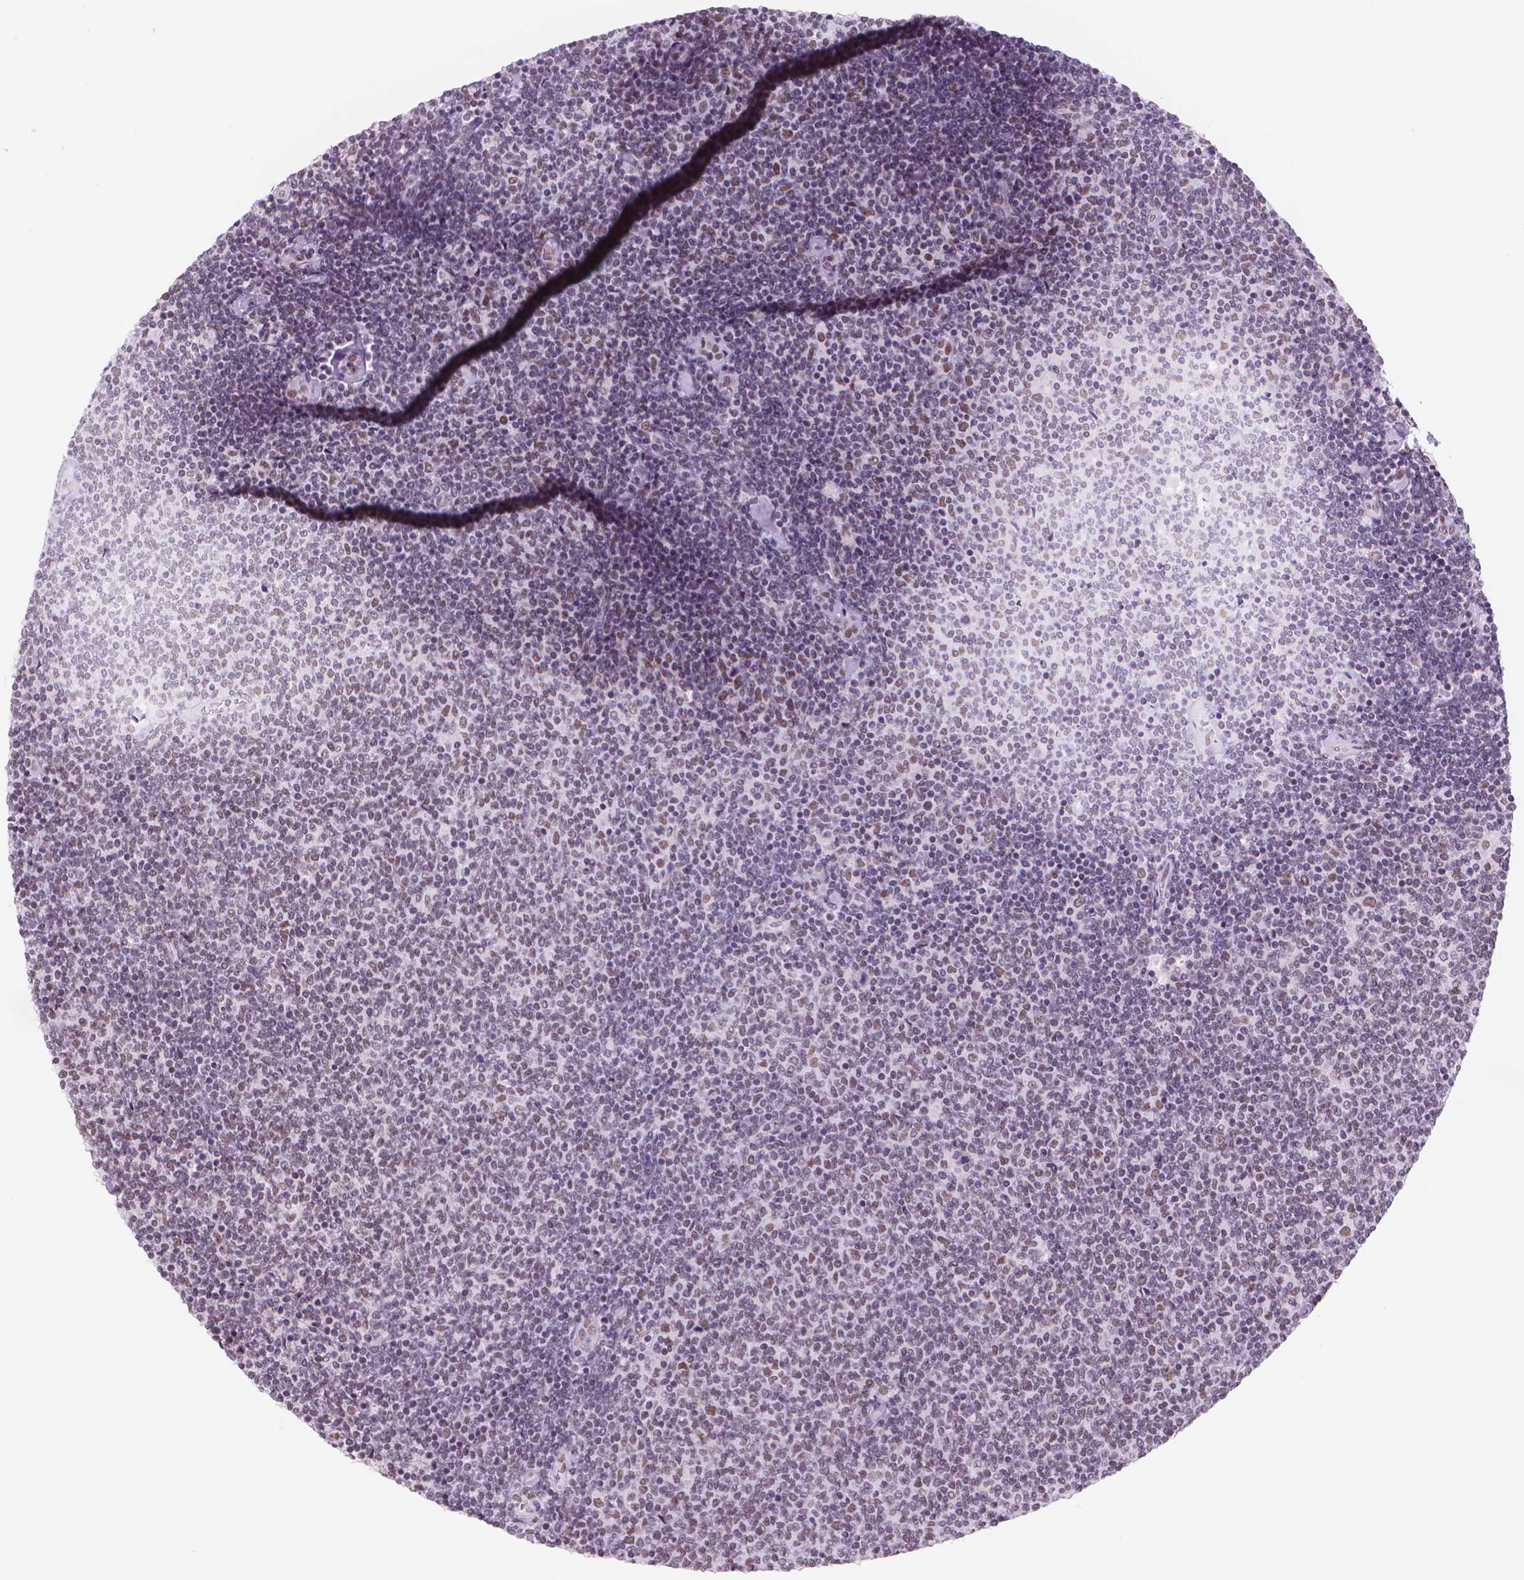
{"staining": {"intensity": "moderate", "quantity": "25%-75%", "location": "nuclear"}, "tissue": "lymphoma", "cell_type": "Tumor cells", "image_type": "cancer", "snomed": [{"axis": "morphology", "description": "Malignant lymphoma, non-Hodgkin's type, Low grade"}, {"axis": "topography", "description": "Lymph node"}], "caption": "Immunohistochemical staining of human low-grade malignant lymphoma, non-Hodgkin's type reveals medium levels of moderate nuclear protein staining in approximately 25%-75% of tumor cells. (Stains: DAB in brown, nuclei in blue, Microscopy: brightfield microscopy at high magnification).", "gene": "POLR3D", "patient": {"sex": "male", "age": 52}}